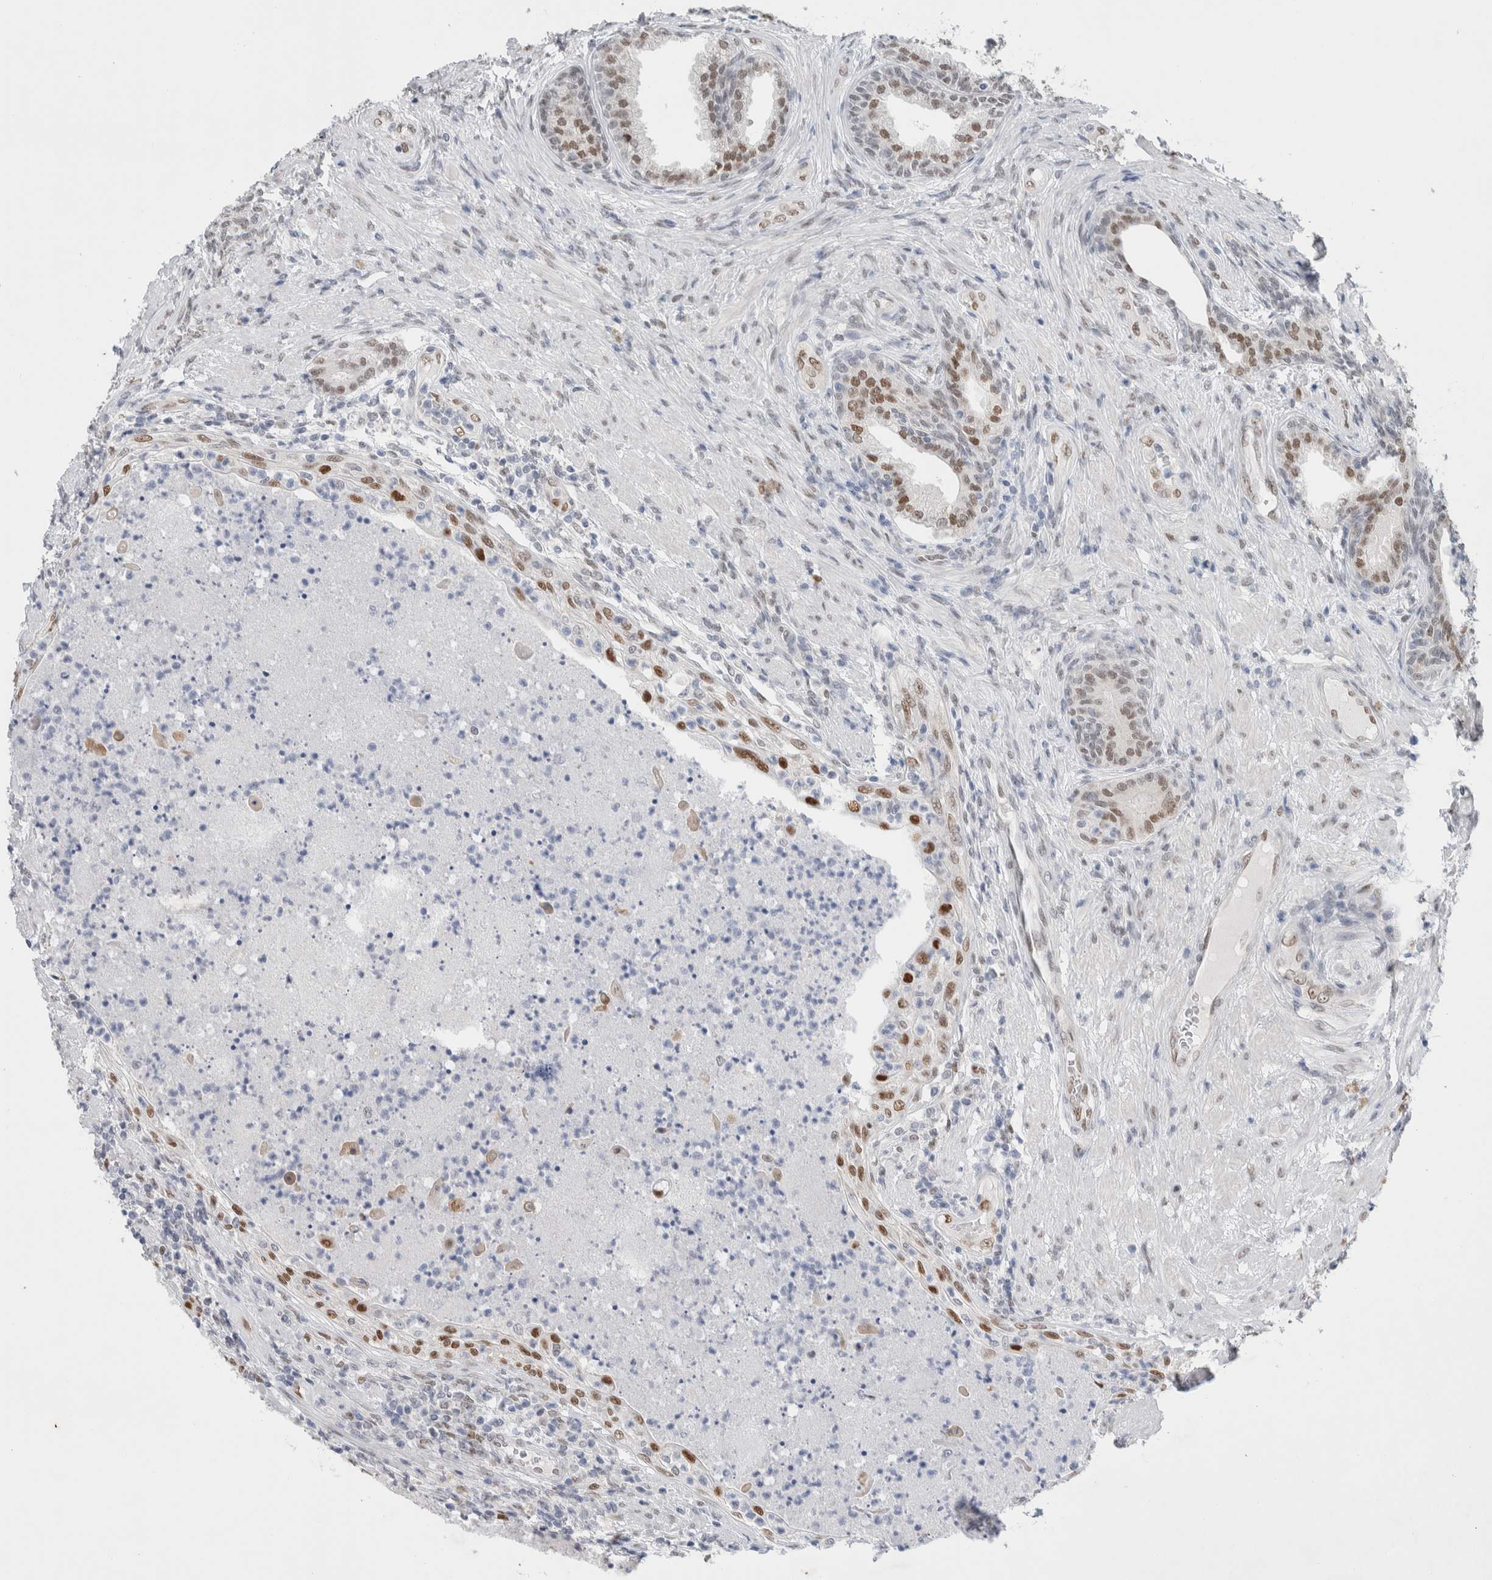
{"staining": {"intensity": "moderate", "quantity": ">75%", "location": "nuclear"}, "tissue": "prostate", "cell_type": "Glandular cells", "image_type": "normal", "snomed": [{"axis": "morphology", "description": "Normal tissue, NOS"}, {"axis": "topography", "description": "Prostate"}], "caption": "Immunohistochemical staining of benign human prostate reveals medium levels of moderate nuclear positivity in approximately >75% of glandular cells.", "gene": "PRMT1", "patient": {"sex": "male", "age": 76}}